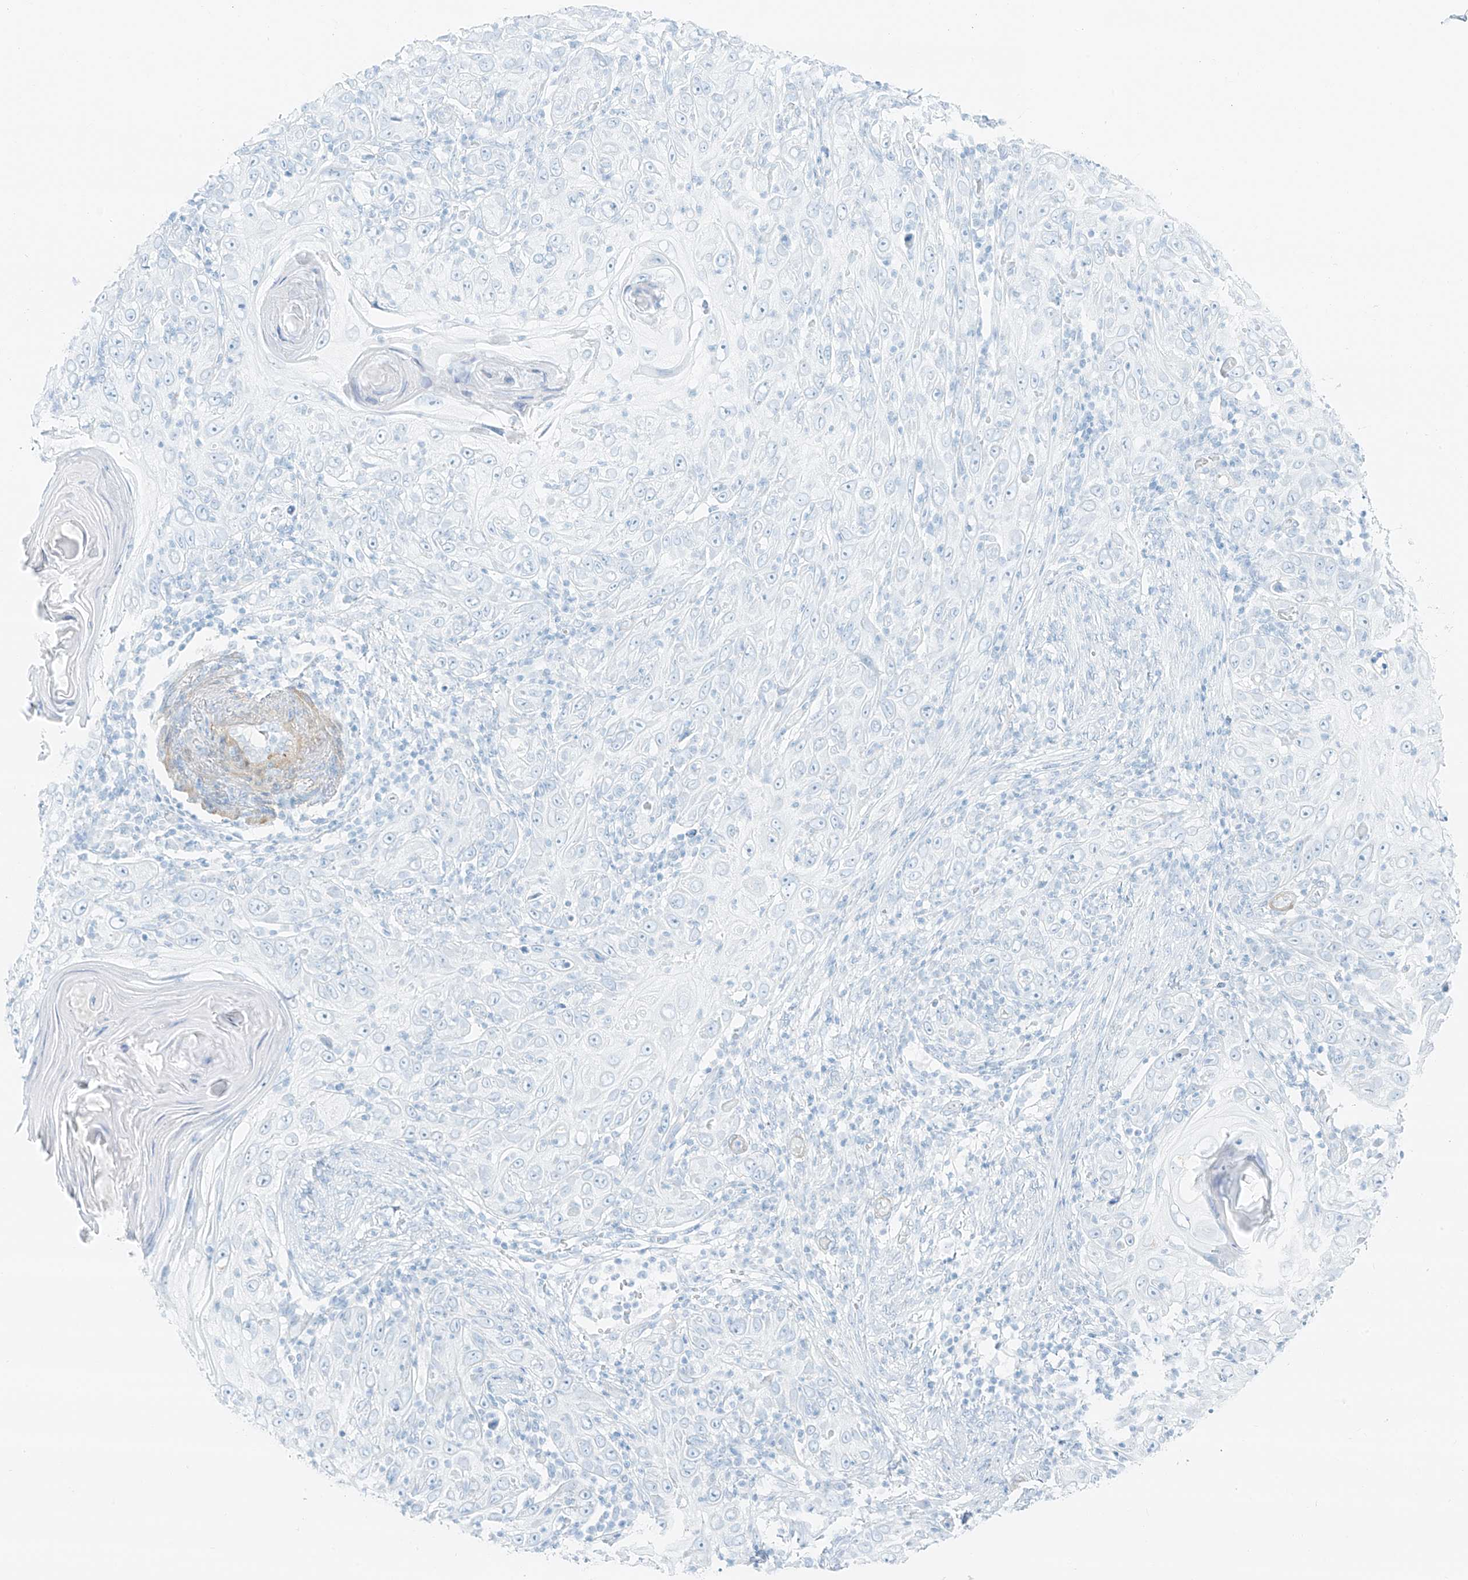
{"staining": {"intensity": "negative", "quantity": "none", "location": "none"}, "tissue": "skin cancer", "cell_type": "Tumor cells", "image_type": "cancer", "snomed": [{"axis": "morphology", "description": "Squamous cell carcinoma, NOS"}, {"axis": "topography", "description": "Skin"}], "caption": "Tumor cells are negative for protein expression in human skin squamous cell carcinoma.", "gene": "SMCP", "patient": {"sex": "female", "age": 88}}